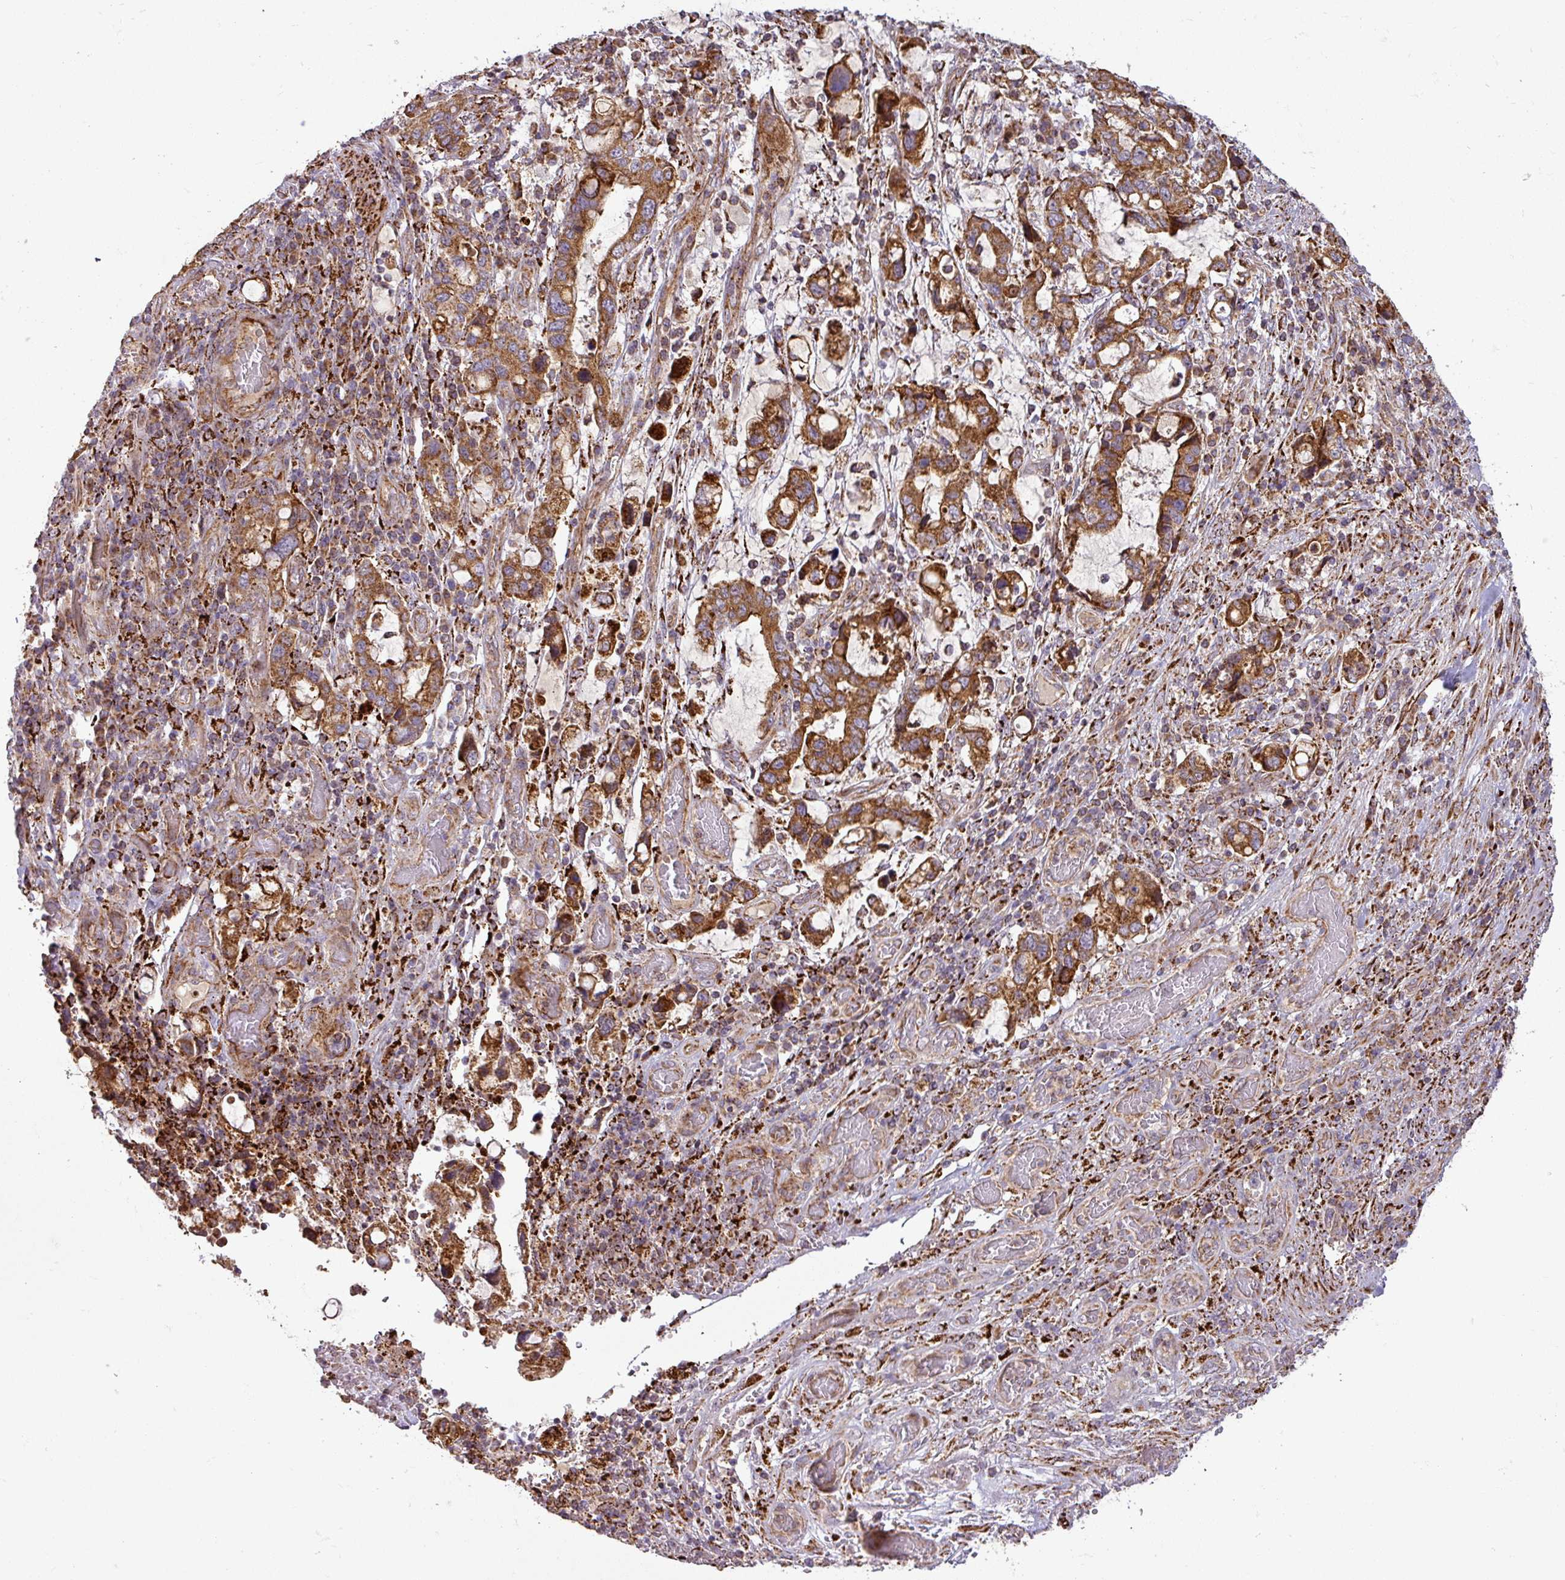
{"staining": {"intensity": "strong", "quantity": ">75%", "location": "cytoplasmic/membranous"}, "tissue": "stomach cancer", "cell_type": "Tumor cells", "image_type": "cancer", "snomed": [{"axis": "morphology", "description": "Adenocarcinoma, NOS"}, {"axis": "topography", "description": "Stomach, upper"}, {"axis": "topography", "description": "Stomach"}], "caption": "Immunohistochemical staining of human adenocarcinoma (stomach) demonstrates high levels of strong cytoplasmic/membranous staining in about >75% of tumor cells. (DAB IHC with brightfield microscopy, high magnification).", "gene": "GPD2", "patient": {"sex": "male", "age": 62}}